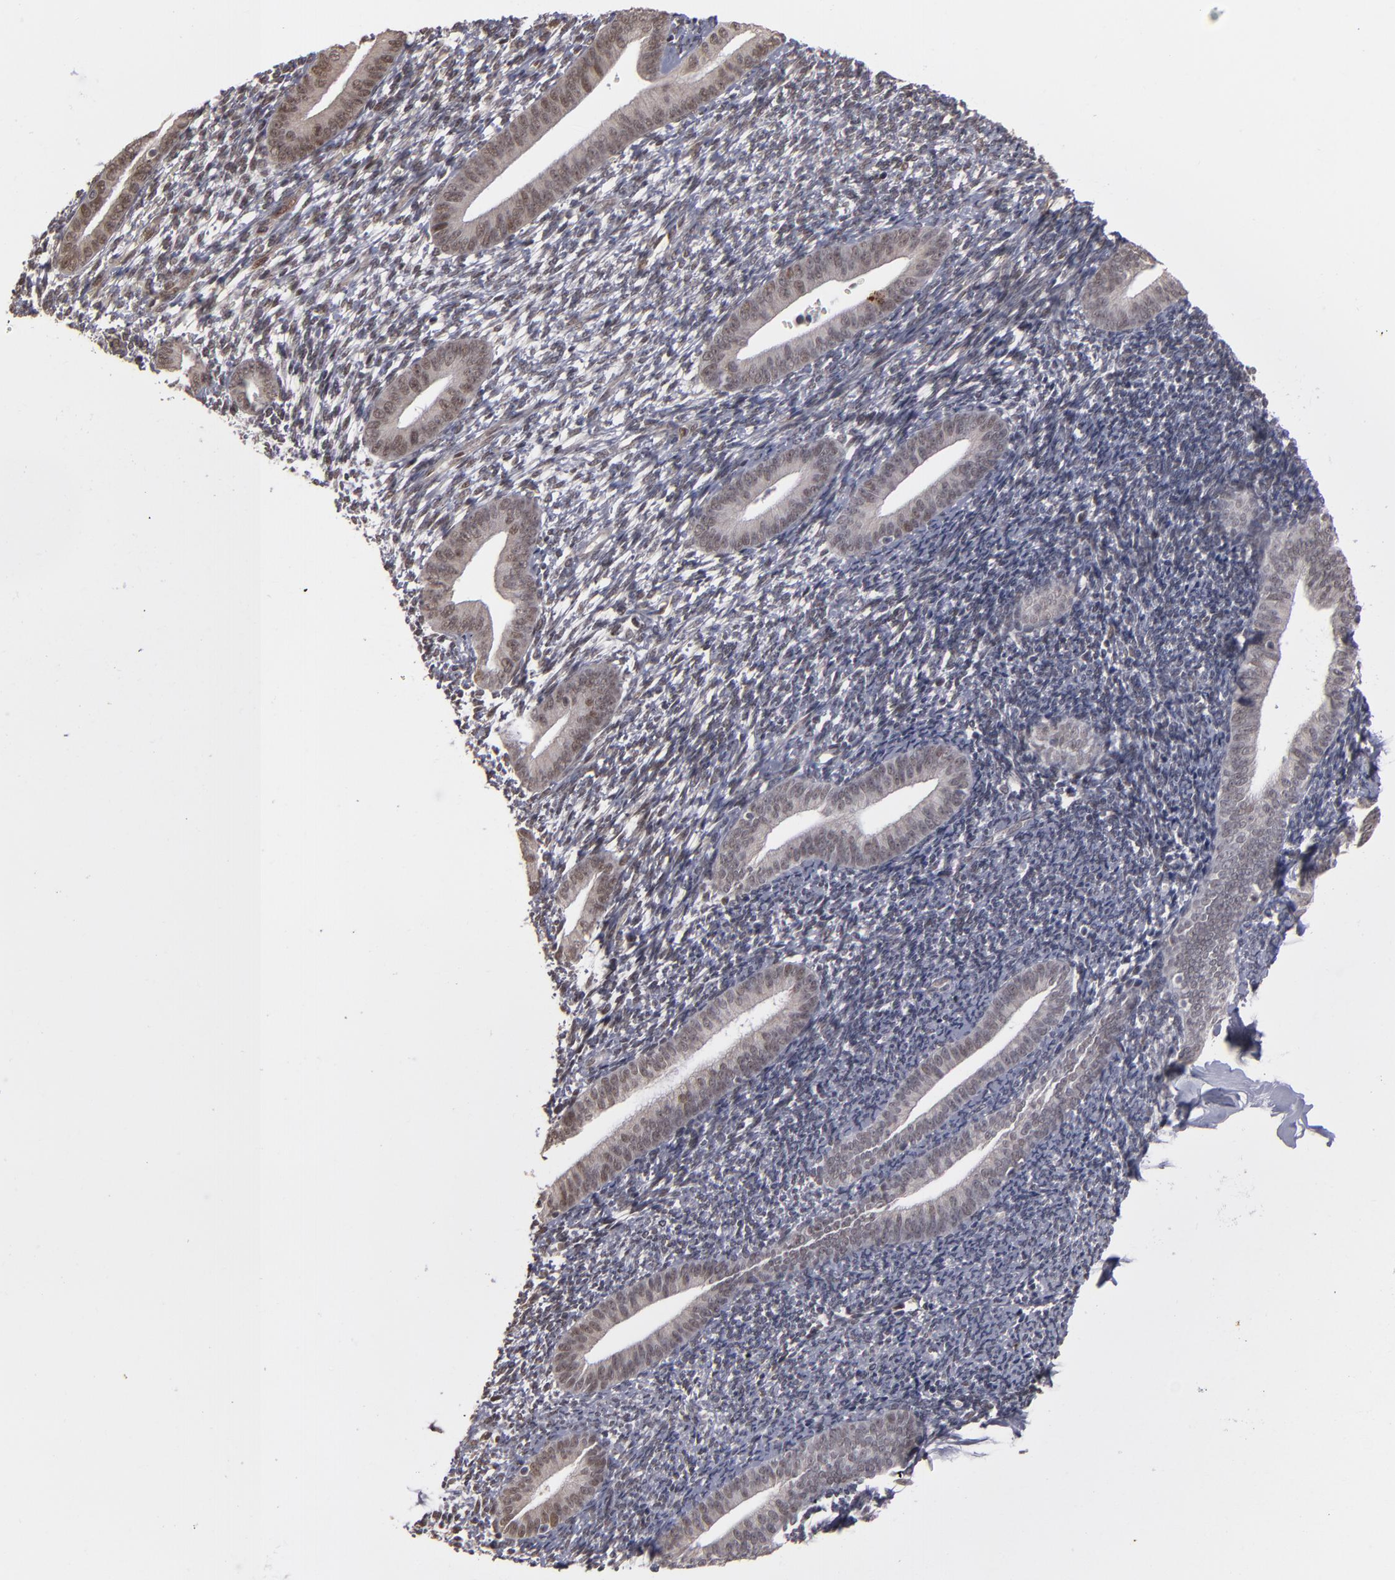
{"staining": {"intensity": "weak", "quantity": ">75%", "location": "nuclear"}, "tissue": "endometrium", "cell_type": "Cells in endometrial stroma", "image_type": "normal", "snomed": [{"axis": "morphology", "description": "Normal tissue, NOS"}, {"axis": "topography", "description": "Smooth muscle"}, {"axis": "topography", "description": "Endometrium"}], "caption": "This is an image of IHC staining of benign endometrium, which shows weak expression in the nuclear of cells in endometrial stroma.", "gene": "ZNF75A", "patient": {"sex": "female", "age": 57}}